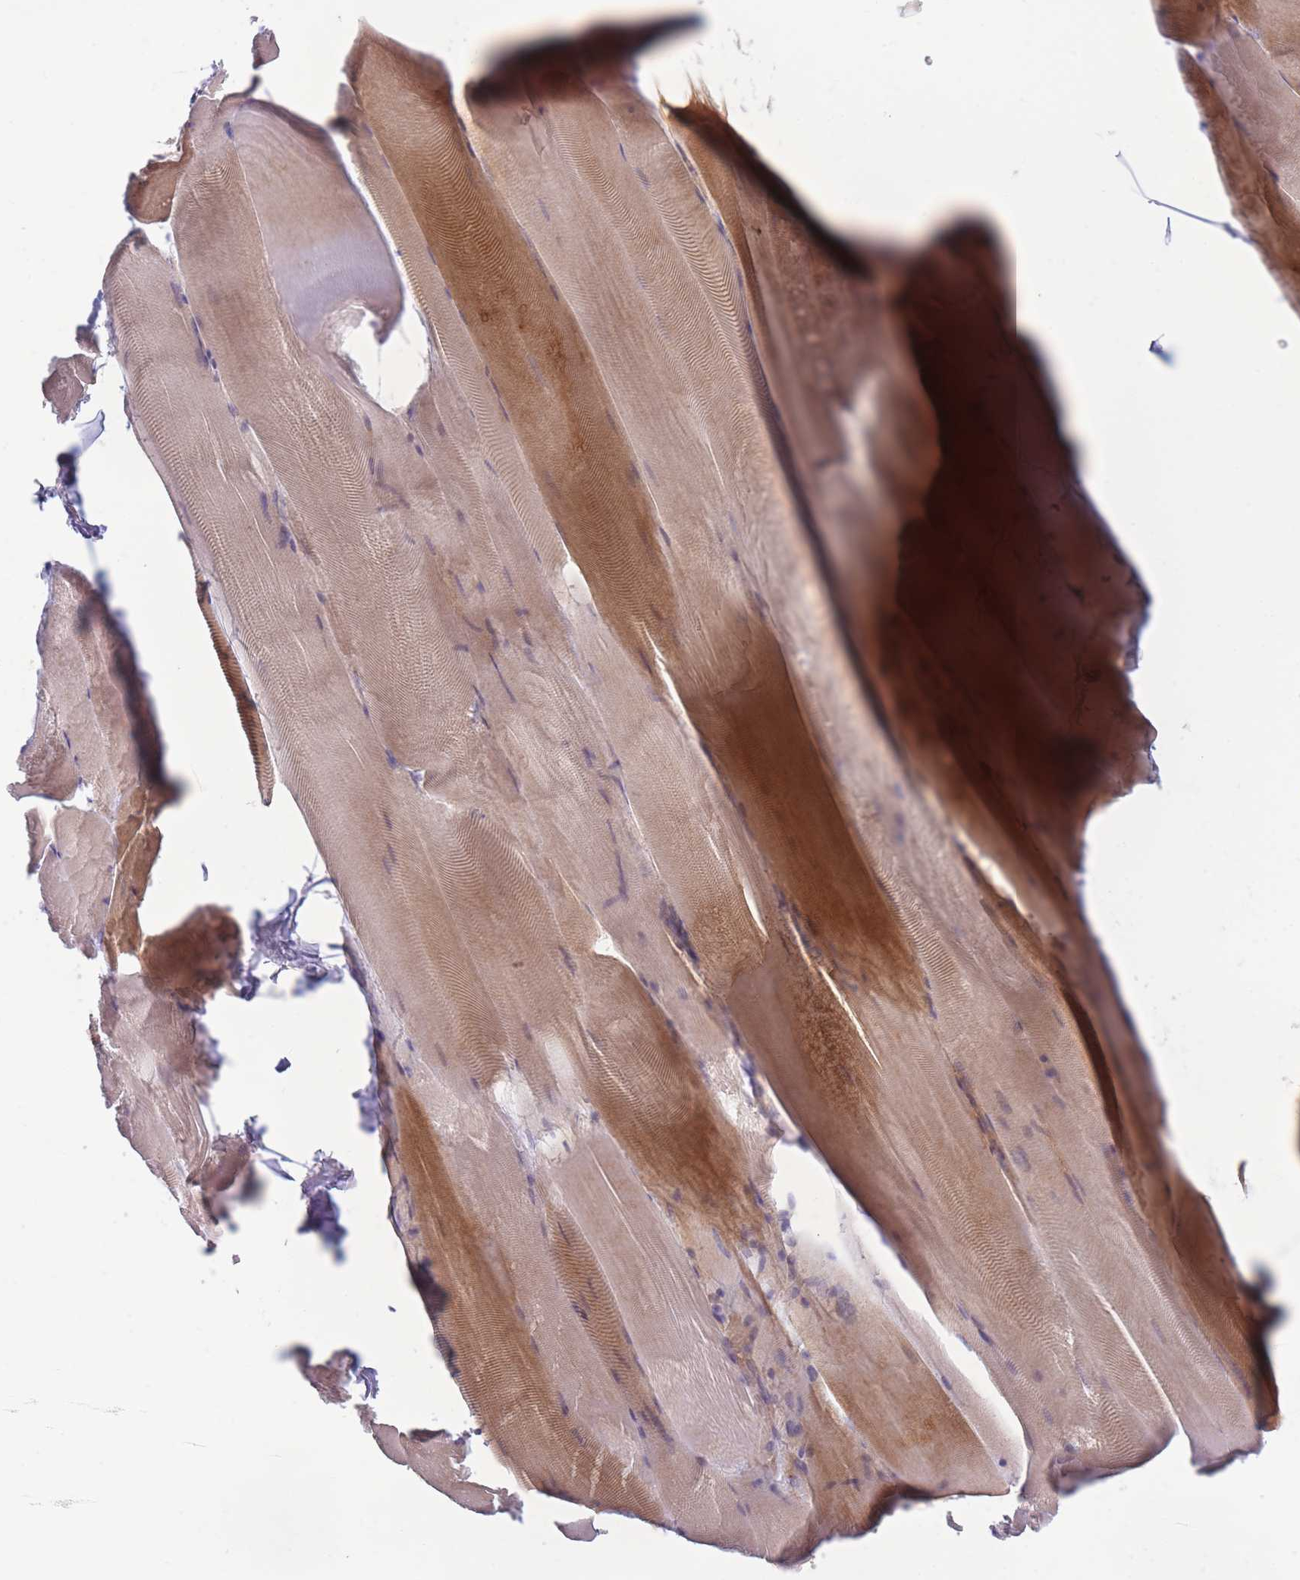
{"staining": {"intensity": "moderate", "quantity": "25%-75%", "location": "cytoplasmic/membranous"}, "tissue": "skeletal muscle", "cell_type": "Myocytes", "image_type": "normal", "snomed": [{"axis": "morphology", "description": "Normal tissue, NOS"}, {"axis": "topography", "description": "Skeletal muscle"}], "caption": "Myocytes demonstrate medium levels of moderate cytoplasmic/membranous staining in about 25%-75% of cells in normal human skeletal muscle.", "gene": "PNPLA5", "patient": {"sex": "female", "age": 64}}